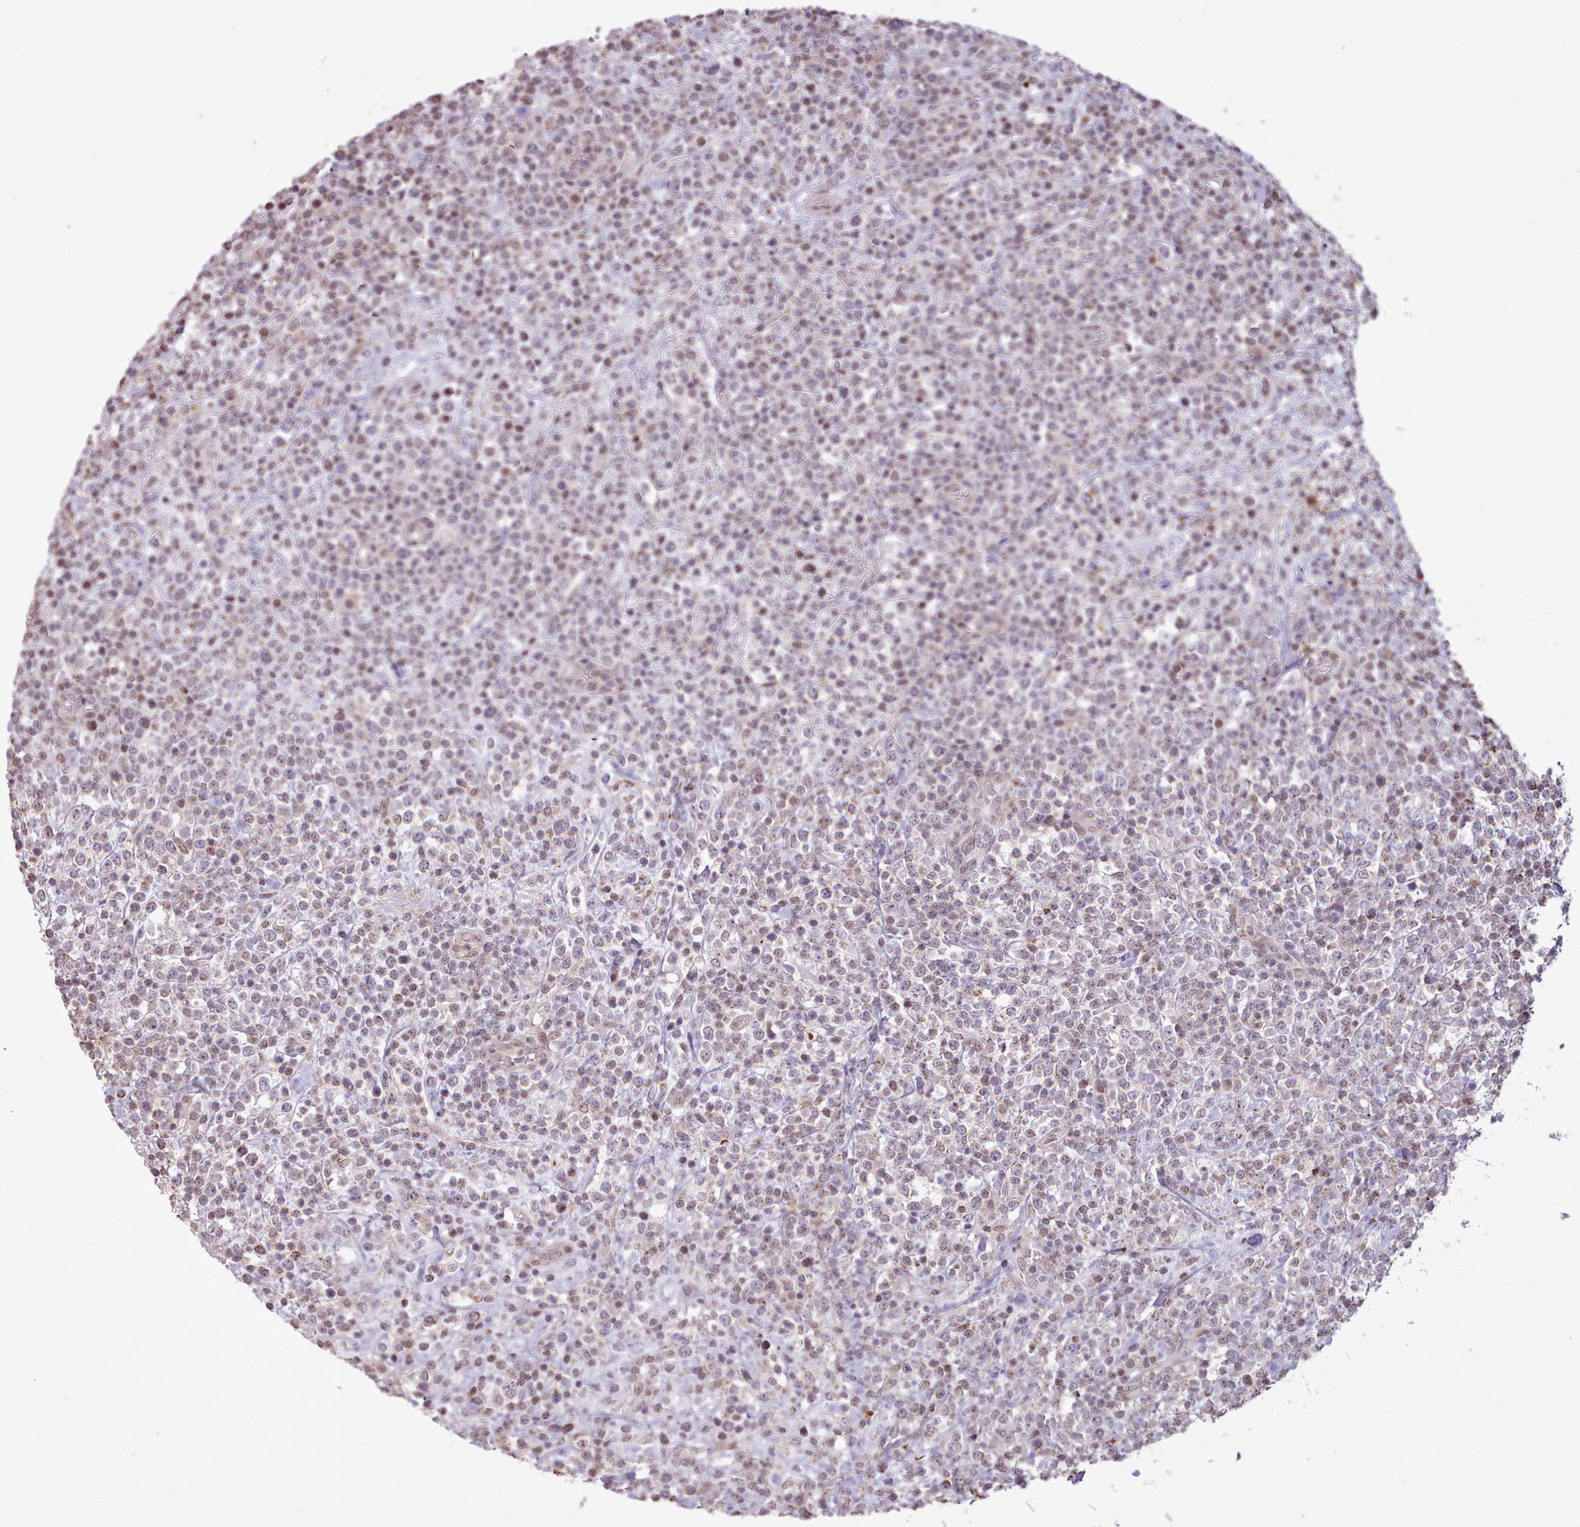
{"staining": {"intensity": "negative", "quantity": "none", "location": "none"}, "tissue": "lymphoma", "cell_type": "Tumor cells", "image_type": "cancer", "snomed": [{"axis": "morphology", "description": "Malignant lymphoma, non-Hodgkin's type, High grade"}, {"axis": "topography", "description": "Colon"}], "caption": "DAB immunohistochemical staining of malignant lymphoma, non-Hodgkin's type (high-grade) exhibits no significant positivity in tumor cells. (Brightfield microscopy of DAB immunohistochemistry (IHC) at high magnification).", "gene": "ZMYM4", "patient": {"sex": "female", "age": 53}}